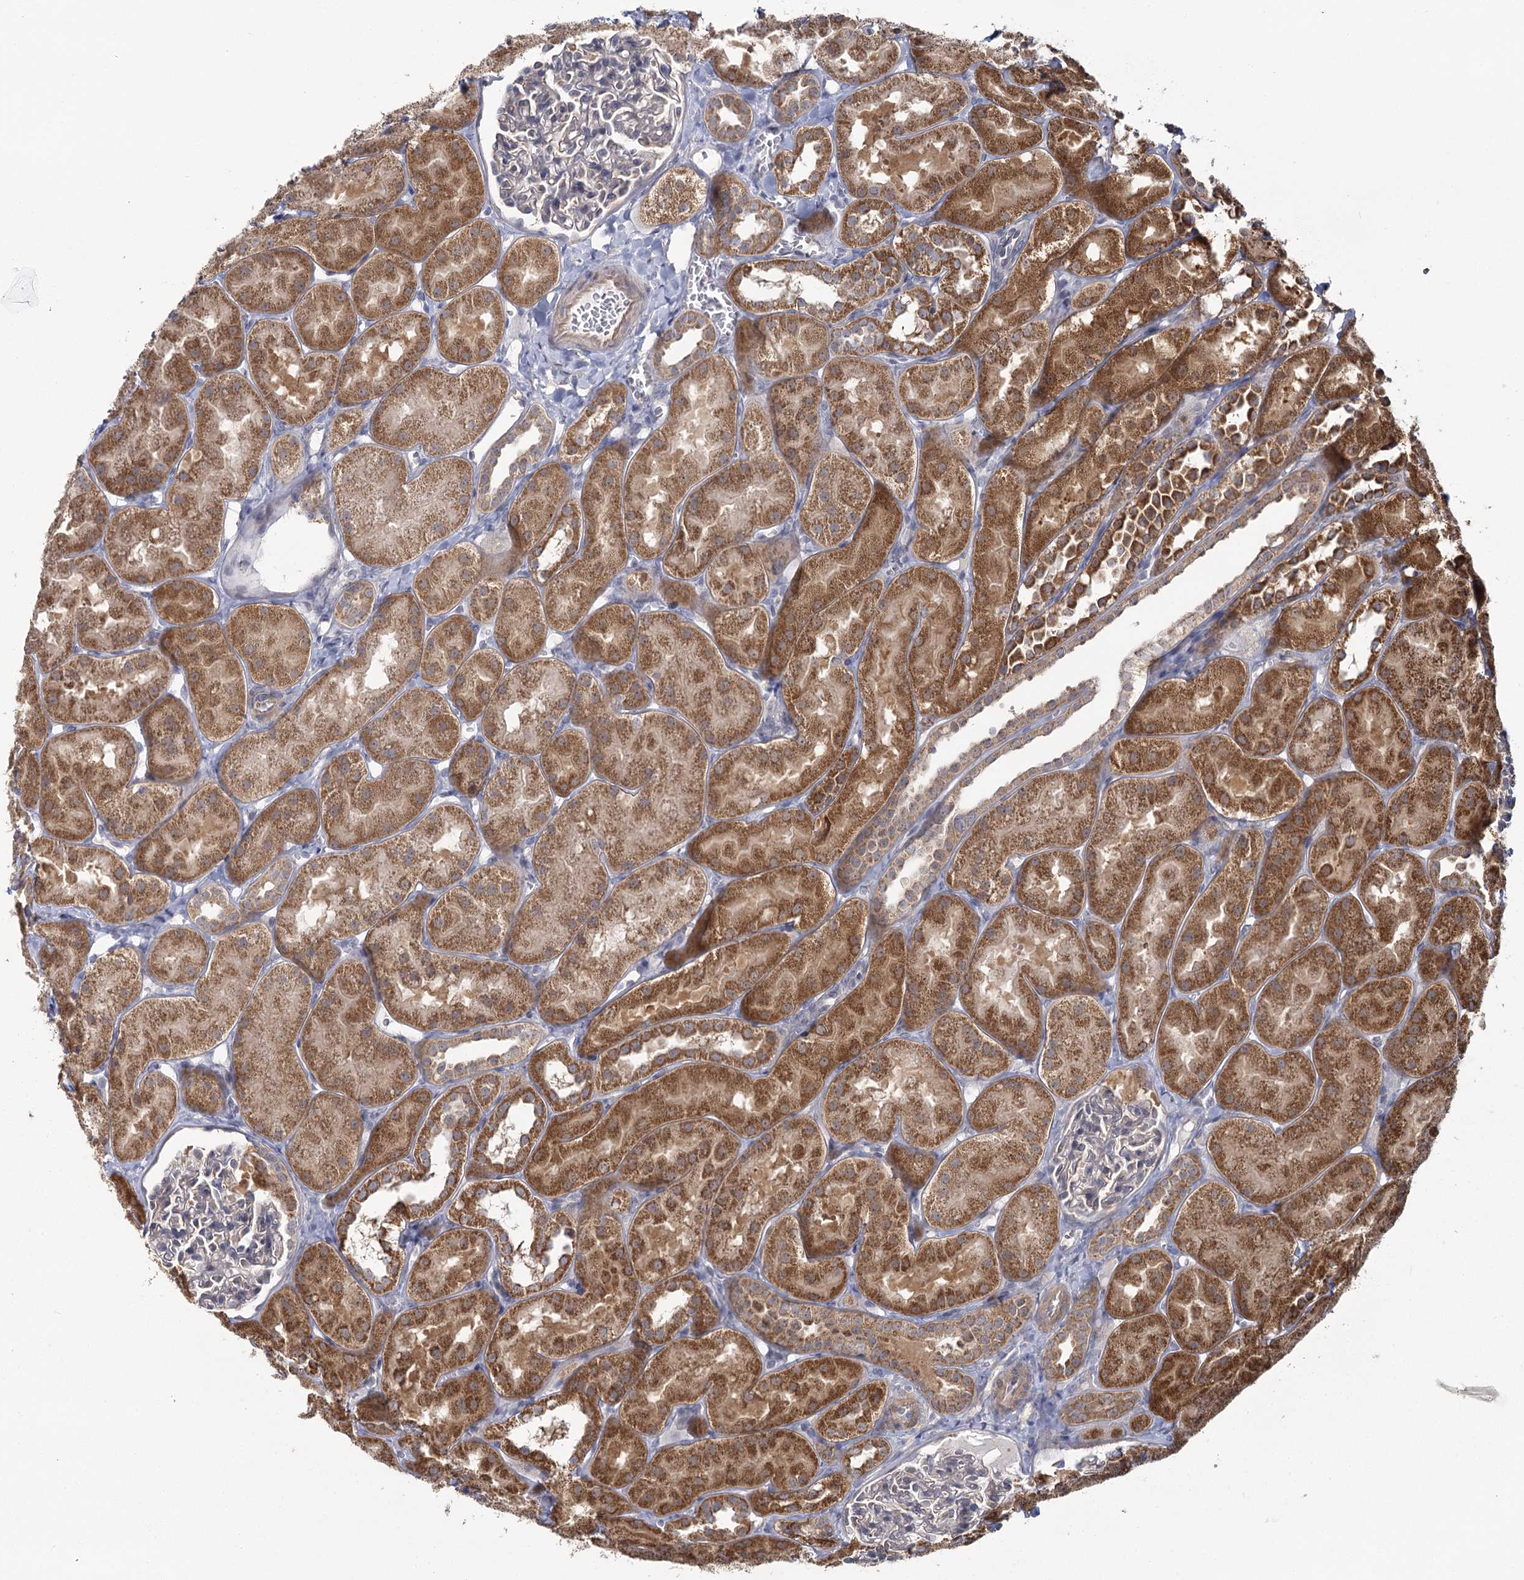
{"staining": {"intensity": "negative", "quantity": "none", "location": "none"}, "tissue": "kidney", "cell_type": "Cells in glomeruli", "image_type": "normal", "snomed": [{"axis": "morphology", "description": "Normal tissue, NOS"}, {"axis": "topography", "description": "Kidney"}, {"axis": "topography", "description": "Urinary bladder"}], "caption": "A high-resolution histopathology image shows immunohistochemistry (IHC) staining of normal kidney, which shows no significant expression in cells in glomeruli.", "gene": "TBC1D9B", "patient": {"sex": "male", "age": 16}}